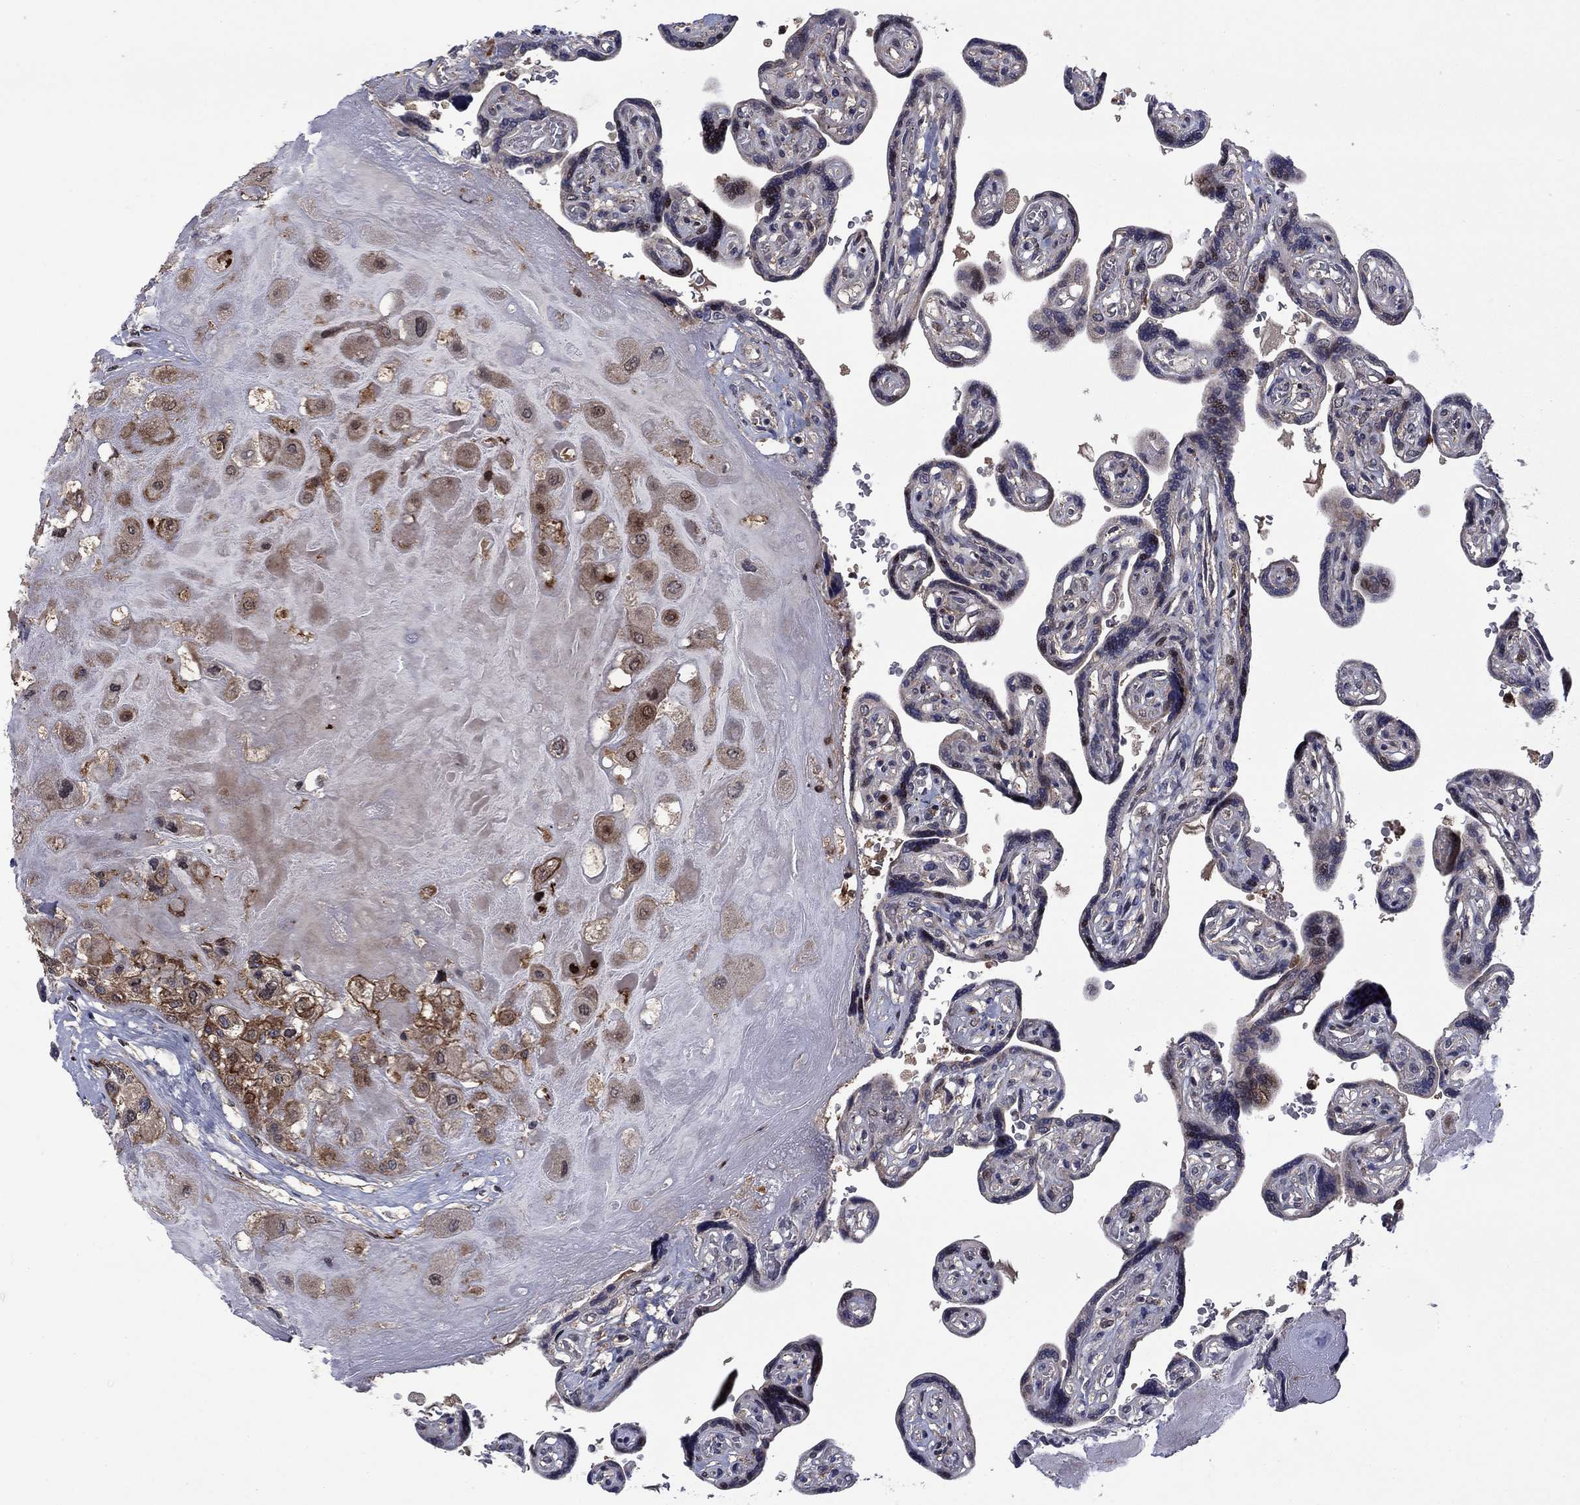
{"staining": {"intensity": "moderate", "quantity": "25%-75%", "location": "cytoplasmic/membranous,nuclear"}, "tissue": "placenta", "cell_type": "Decidual cells", "image_type": "normal", "snomed": [{"axis": "morphology", "description": "Normal tissue, NOS"}, {"axis": "topography", "description": "Placenta"}], "caption": "A micrograph showing moderate cytoplasmic/membranous,nuclear staining in about 25%-75% of decidual cells in benign placenta, as visualized by brown immunohistochemical staining.", "gene": "HDAC4", "patient": {"sex": "female", "age": 32}}